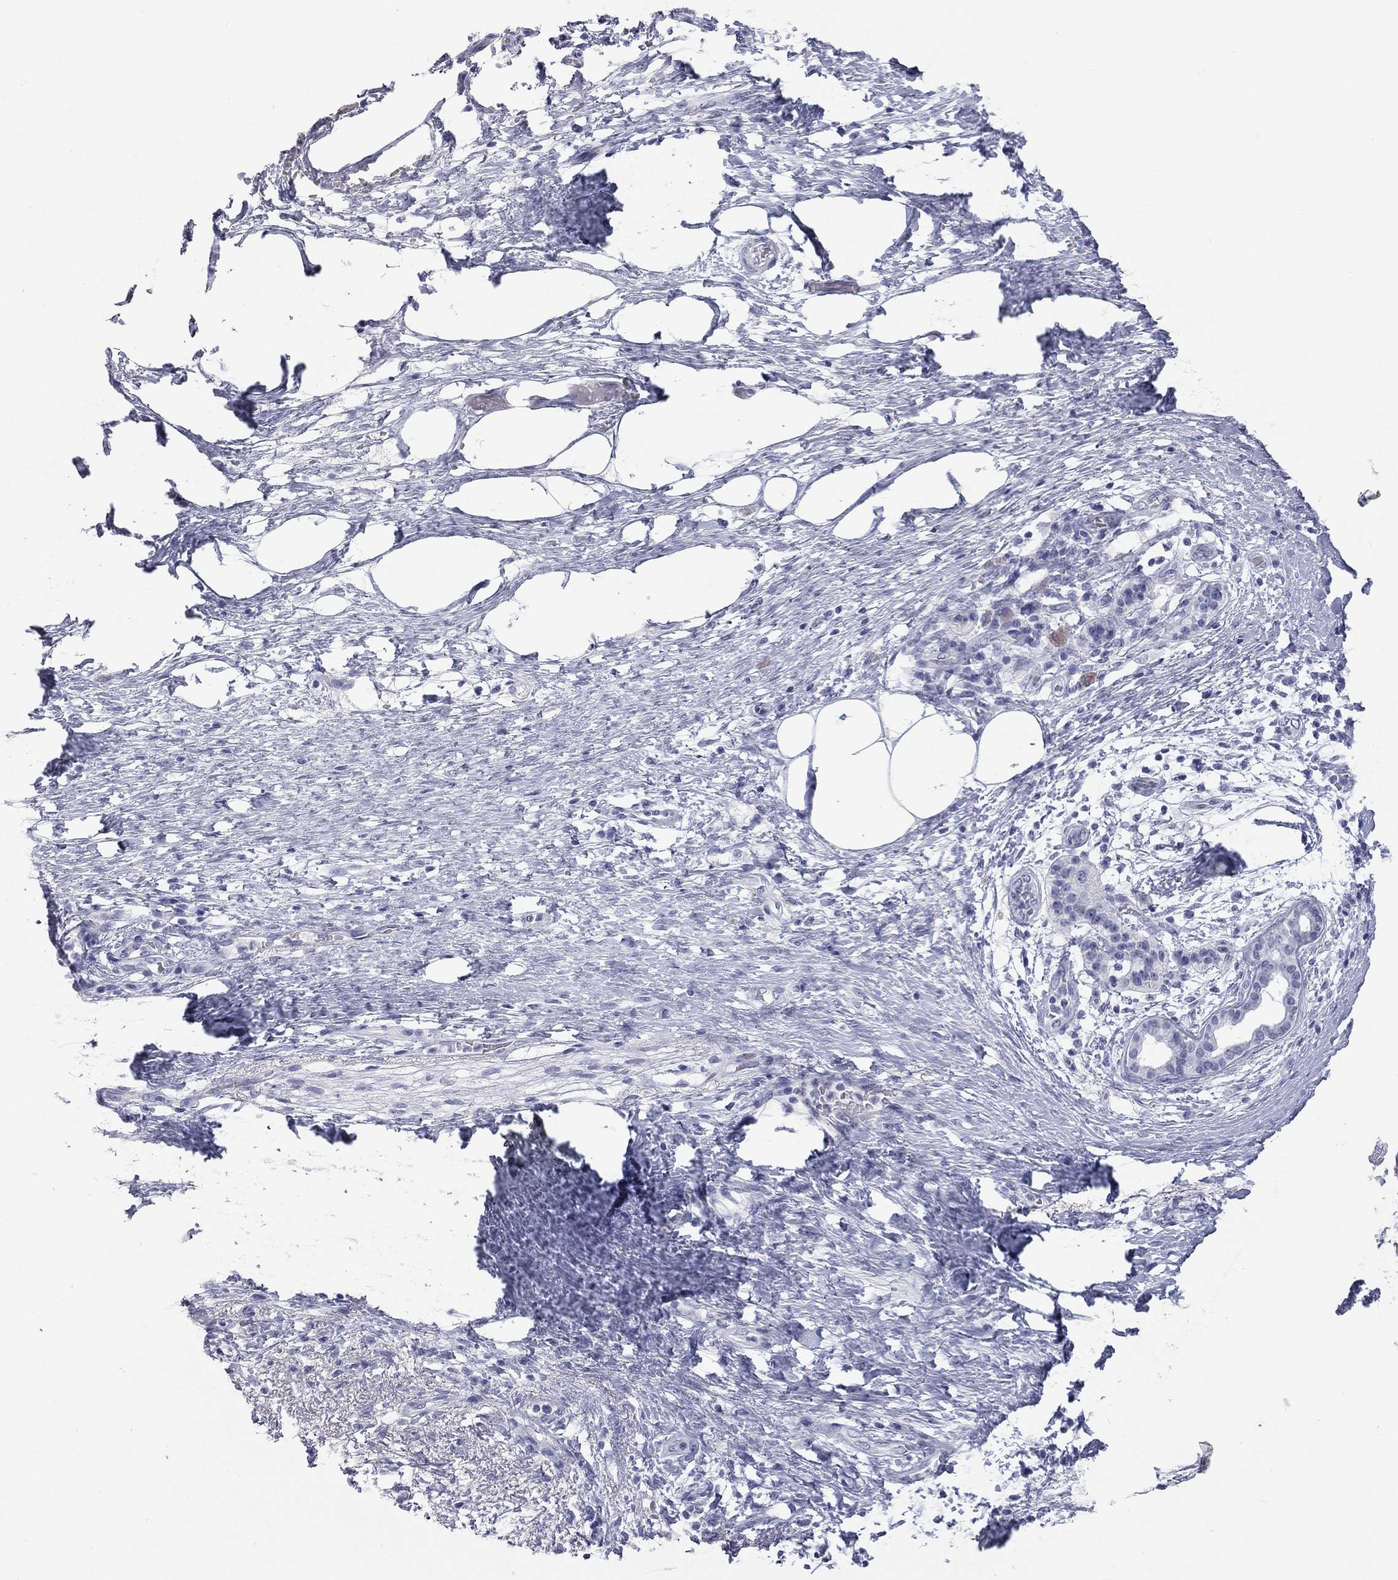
{"staining": {"intensity": "negative", "quantity": "none", "location": "none"}, "tissue": "pancreatic cancer", "cell_type": "Tumor cells", "image_type": "cancer", "snomed": [{"axis": "morphology", "description": "Adenocarcinoma, NOS"}, {"axis": "topography", "description": "Pancreas"}], "caption": "This is a histopathology image of immunohistochemistry (IHC) staining of pancreatic adenocarcinoma, which shows no positivity in tumor cells.", "gene": "AK8", "patient": {"sex": "female", "age": 72}}